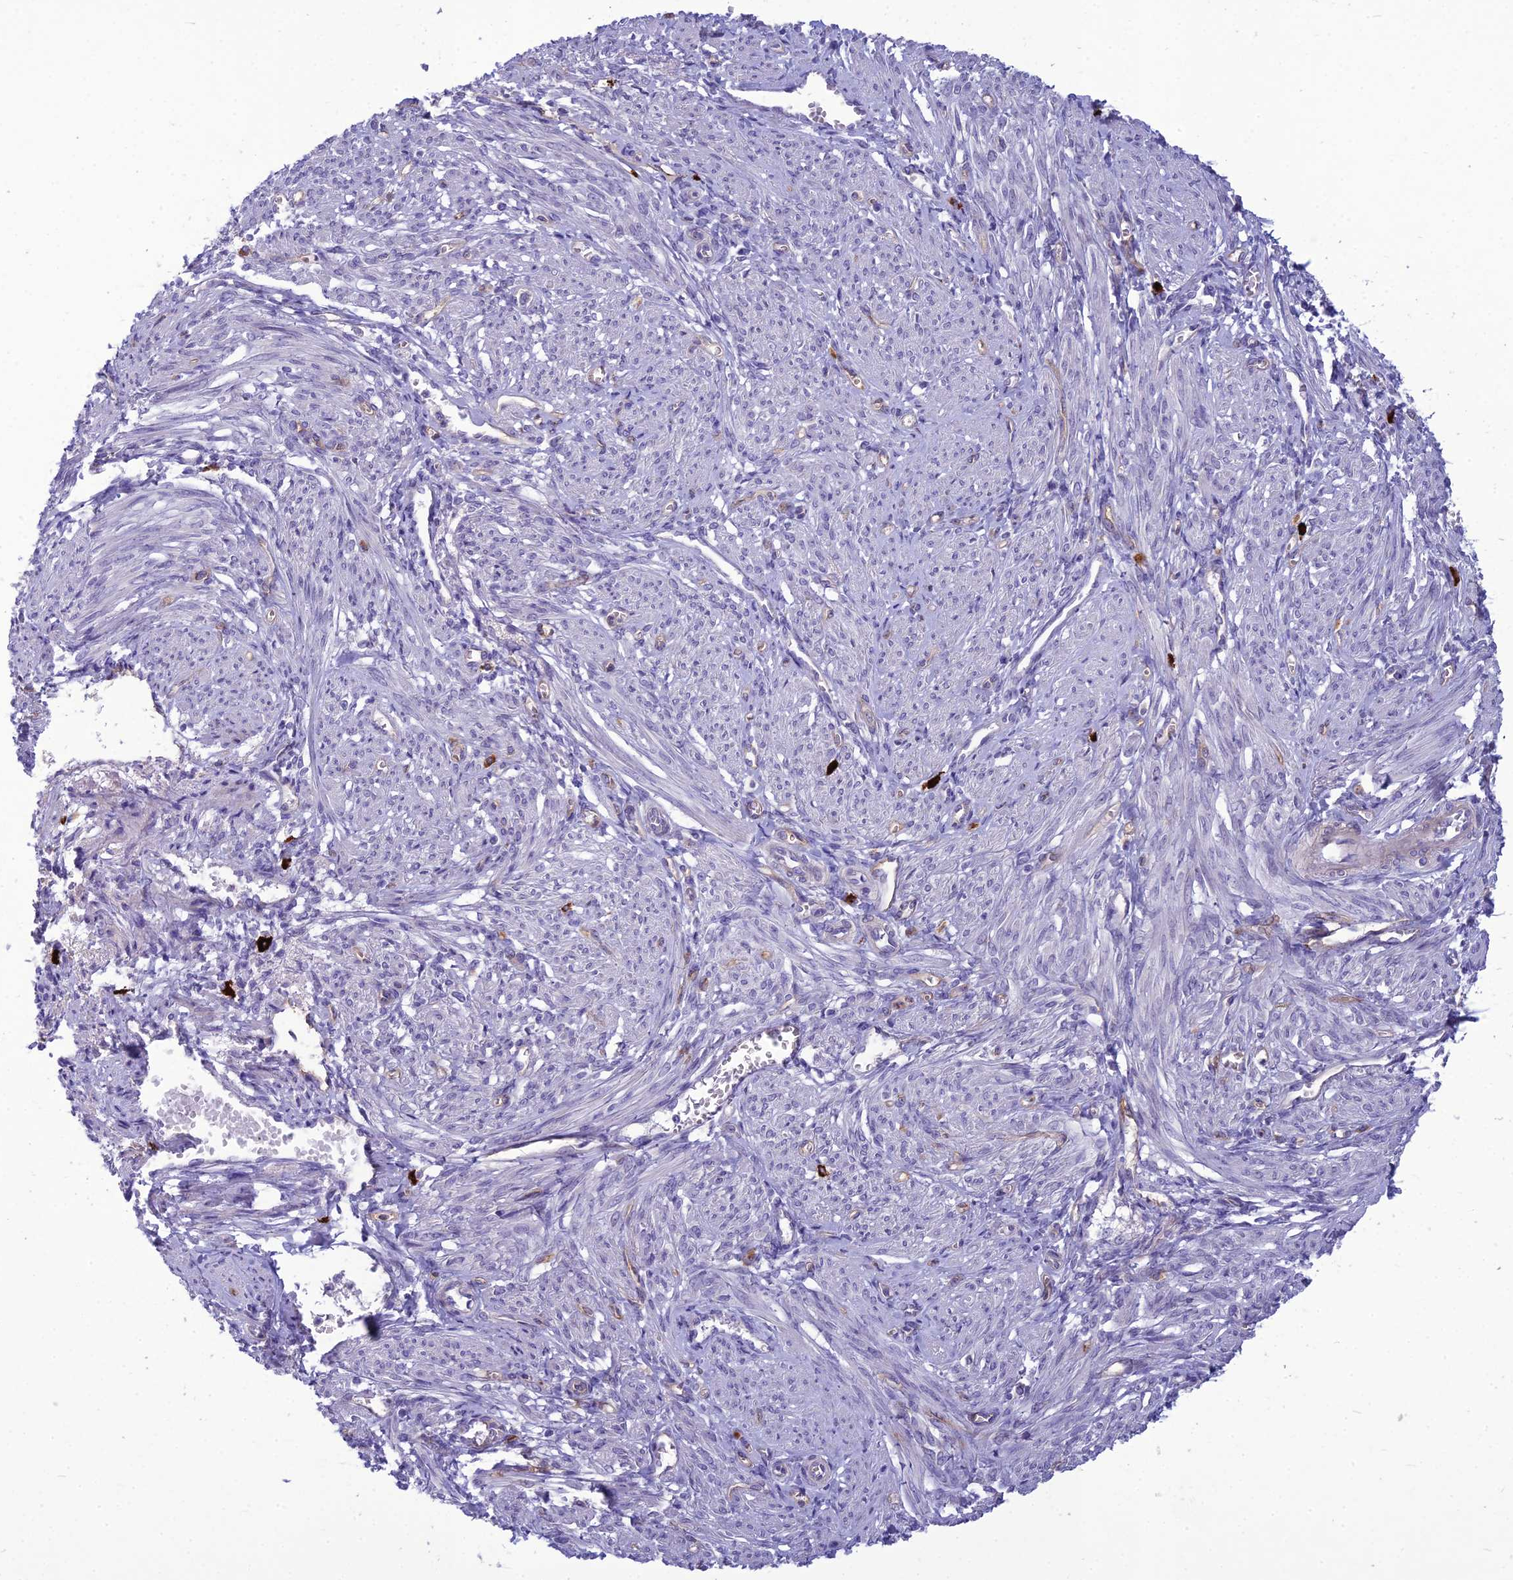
{"staining": {"intensity": "negative", "quantity": "none", "location": "none"}, "tissue": "smooth muscle", "cell_type": "Smooth muscle cells", "image_type": "normal", "snomed": [{"axis": "morphology", "description": "Normal tissue, NOS"}, {"axis": "topography", "description": "Smooth muscle"}], "caption": "A micrograph of human smooth muscle is negative for staining in smooth muscle cells. The staining was performed using DAB (3,3'-diaminobenzidine) to visualize the protein expression in brown, while the nuclei were stained in blue with hematoxylin (Magnification: 20x).", "gene": "BBS7", "patient": {"sex": "female", "age": 39}}